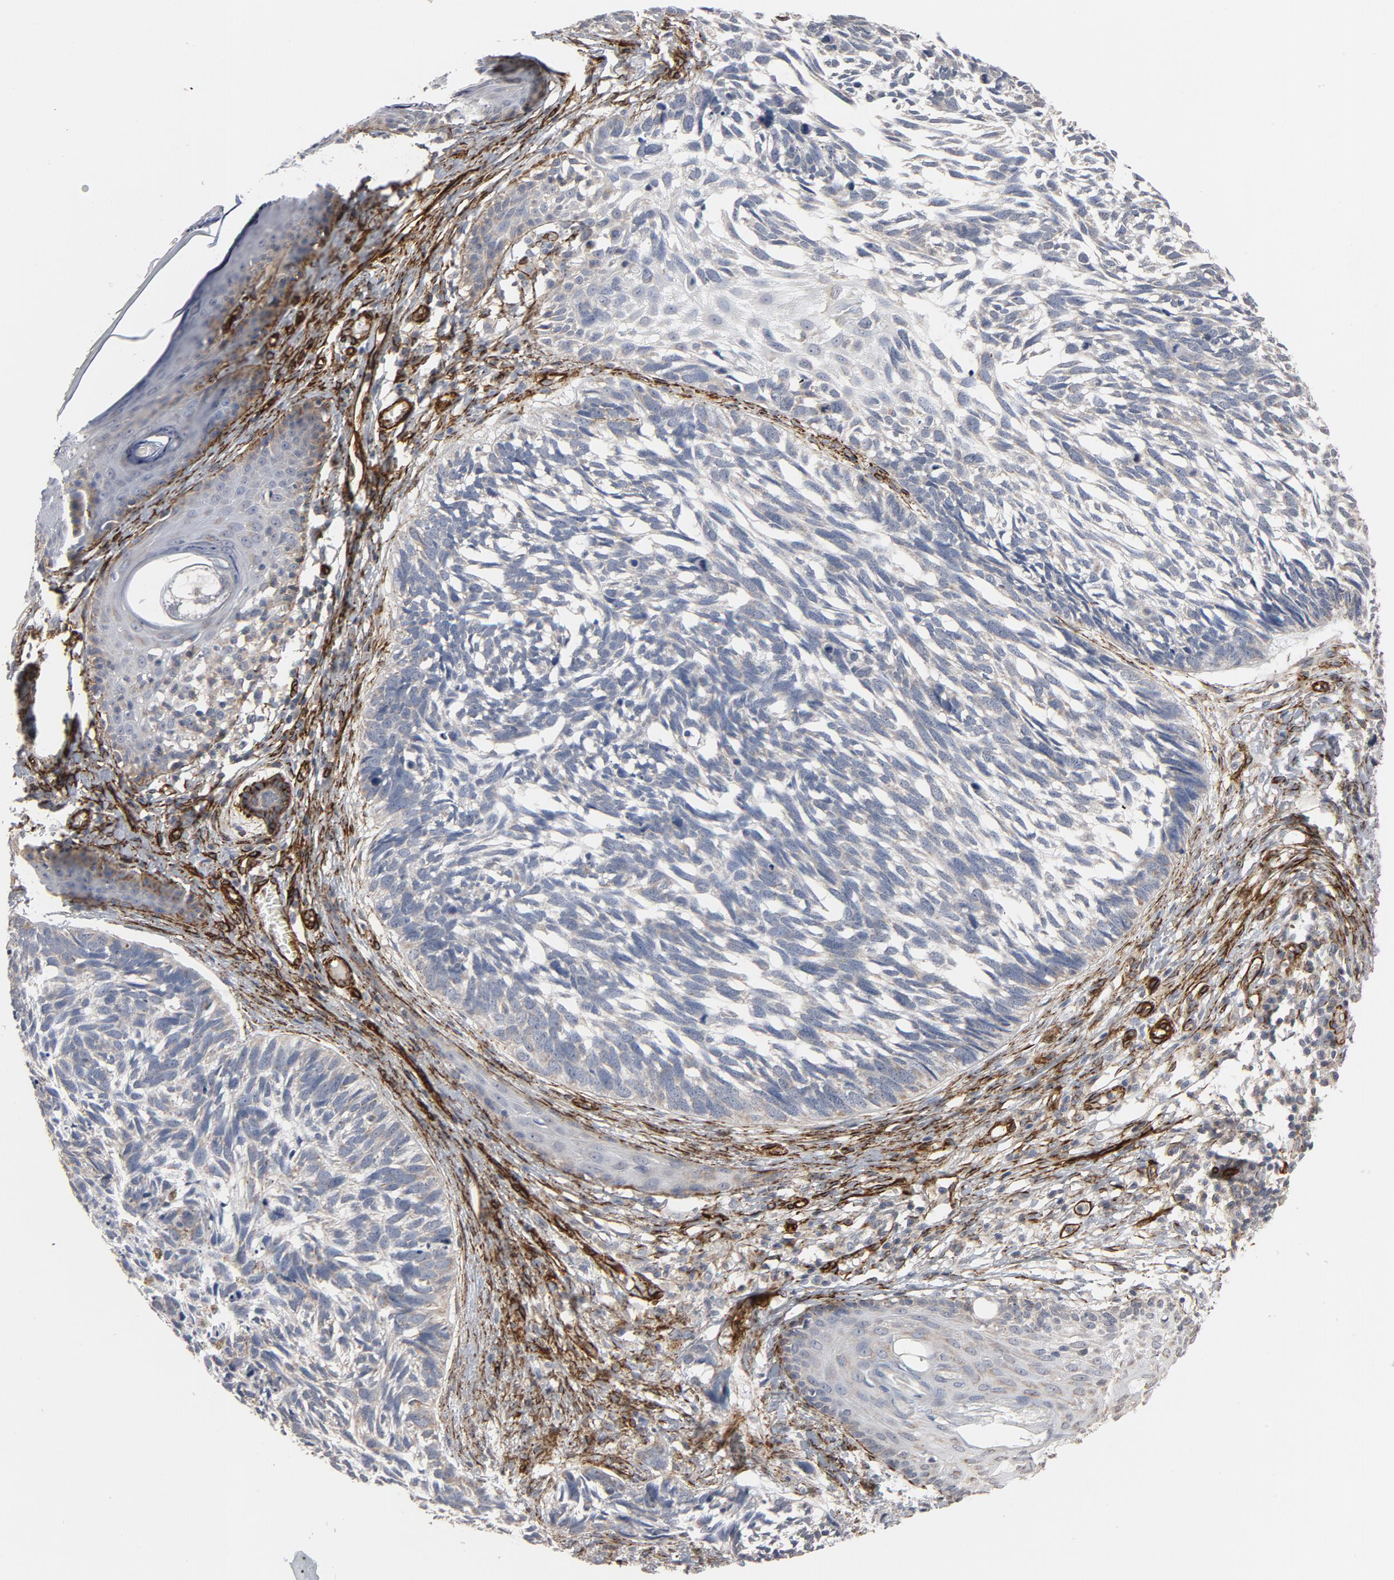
{"staining": {"intensity": "negative", "quantity": "none", "location": "none"}, "tissue": "skin cancer", "cell_type": "Tumor cells", "image_type": "cancer", "snomed": [{"axis": "morphology", "description": "Basal cell carcinoma"}, {"axis": "topography", "description": "Skin"}], "caption": "Immunohistochemistry of human skin basal cell carcinoma exhibits no expression in tumor cells.", "gene": "GNG2", "patient": {"sex": "male", "age": 63}}